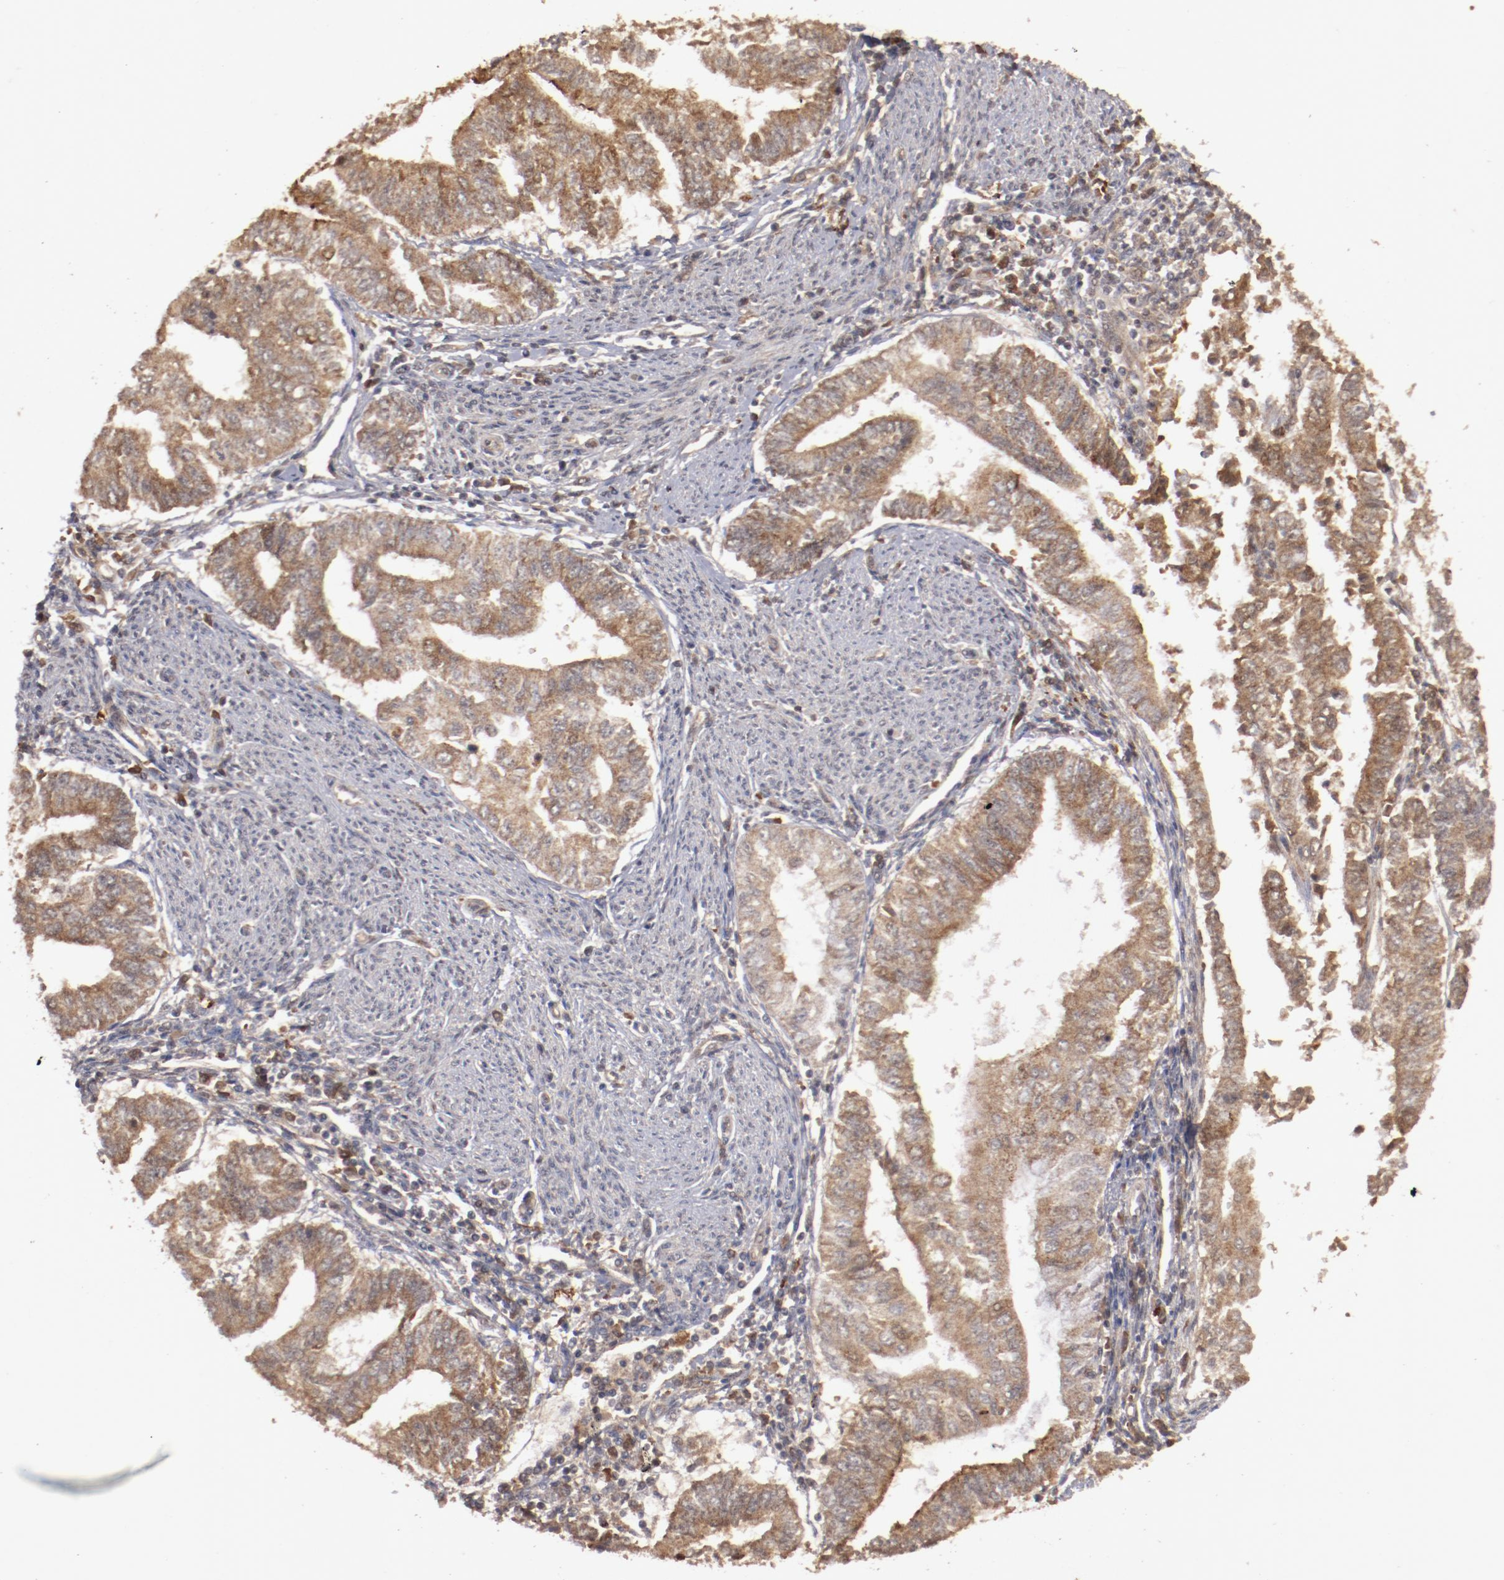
{"staining": {"intensity": "moderate", "quantity": ">75%", "location": "cytoplasmic/membranous"}, "tissue": "endometrial cancer", "cell_type": "Tumor cells", "image_type": "cancer", "snomed": [{"axis": "morphology", "description": "Adenocarcinoma, NOS"}, {"axis": "topography", "description": "Endometrium"}], "caption": "This histopathology image shows IHC staining of endometrial cancer, with medium moderate cytoplasmic/membranous positivity in approximately >75% of tumor cells.", "gene": "TENM1", "patient": {"sex": "female", "age": 66}}